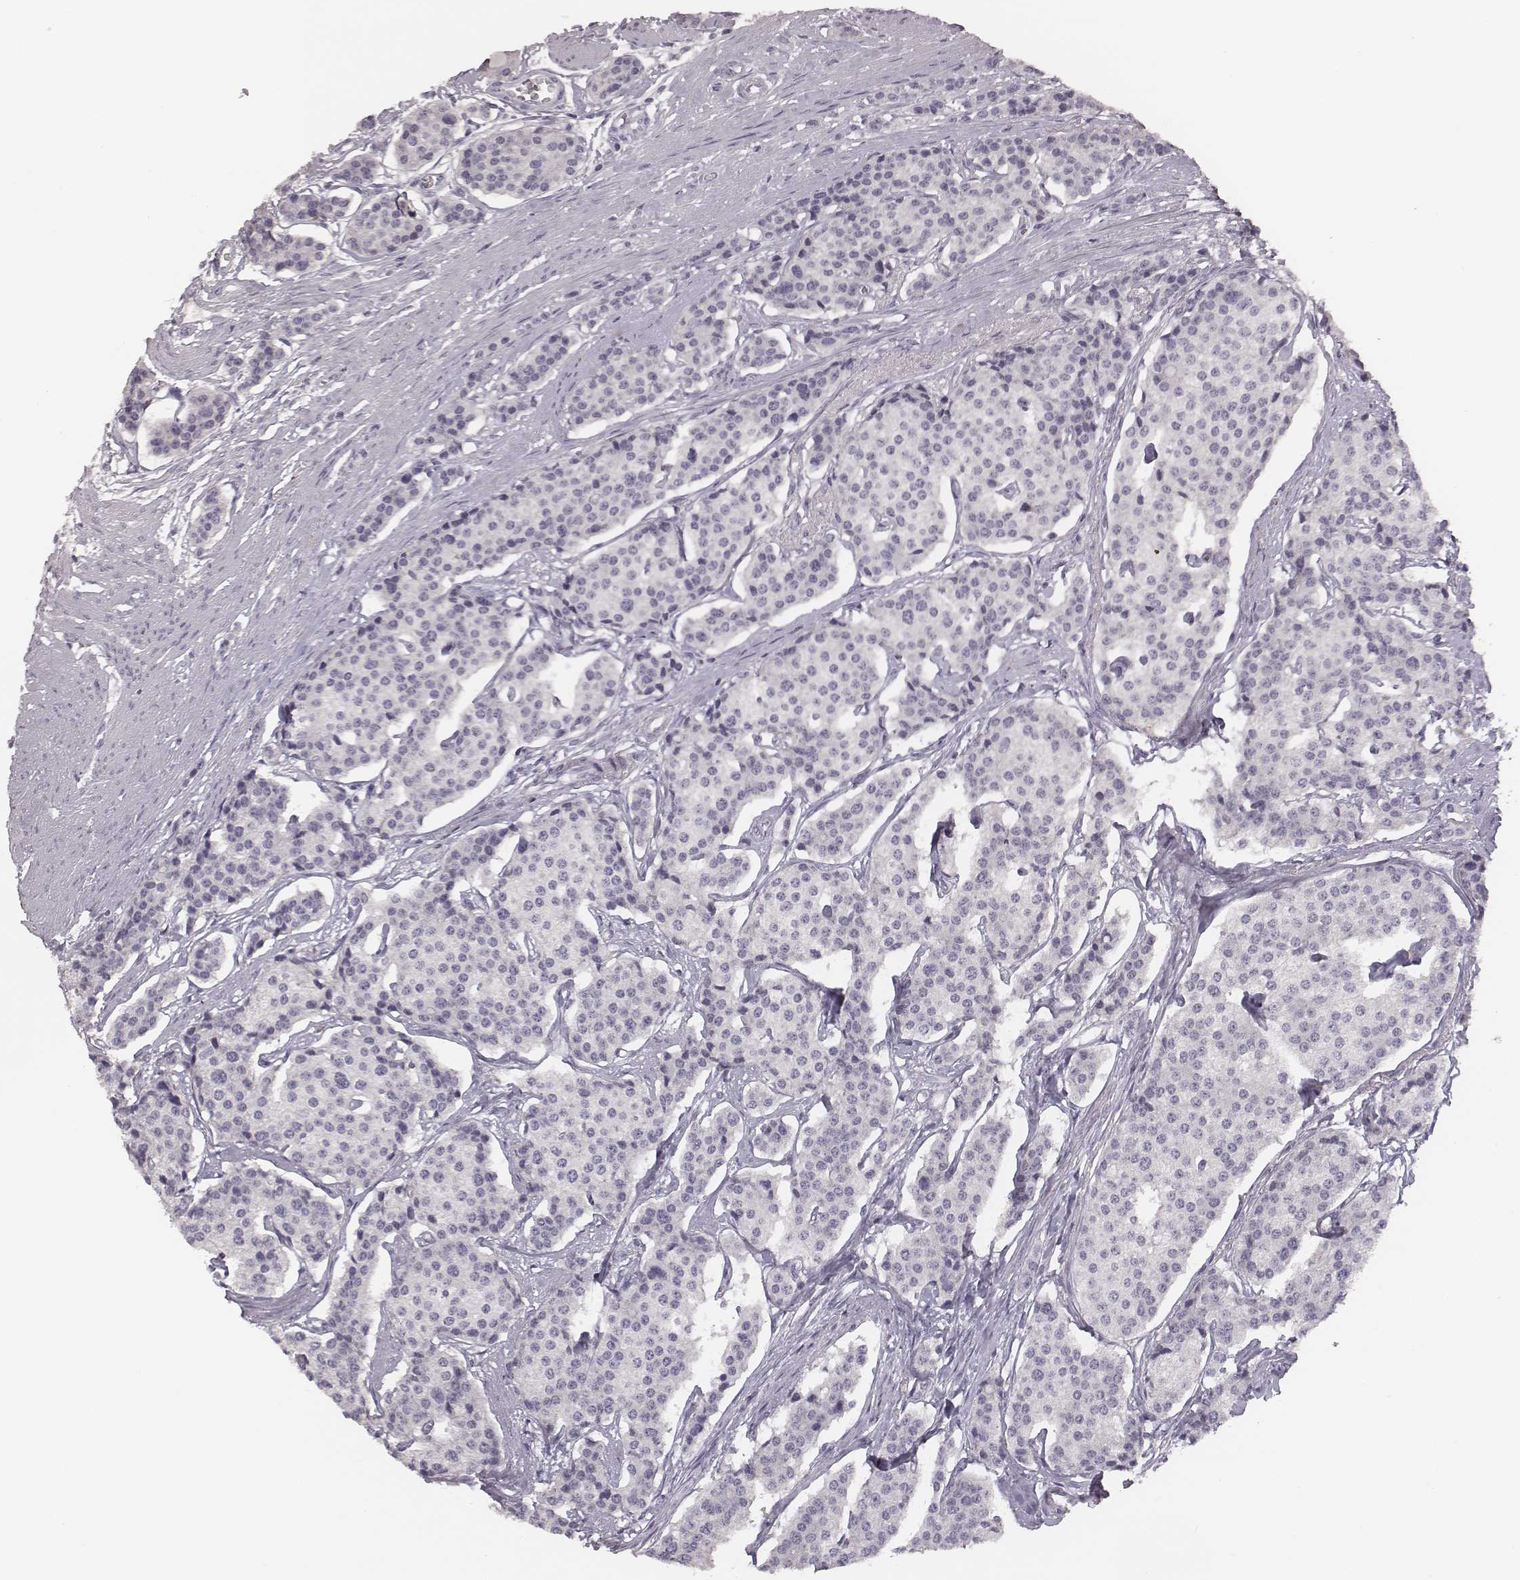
{"staining": {"intensity": "negative", "quantity": "none", "location": "none"}, "tissue": "carcinoid", "cell_type": "Tumor cells", "image_type": "cancer", "snomed": [{"axis": "morphology", "description": "Carcinoid, malignant, NOS"}, {"axis": "topography", "description": "Small intestine"}], "caption": "Image shows no significant protein positivity in tumor cells of malignant carcinoid. (Immunohistochemistry, brightfield microscopy, high magnification).", "gene": "NIFK", "patient": {"sex": "female", "age": 65}}